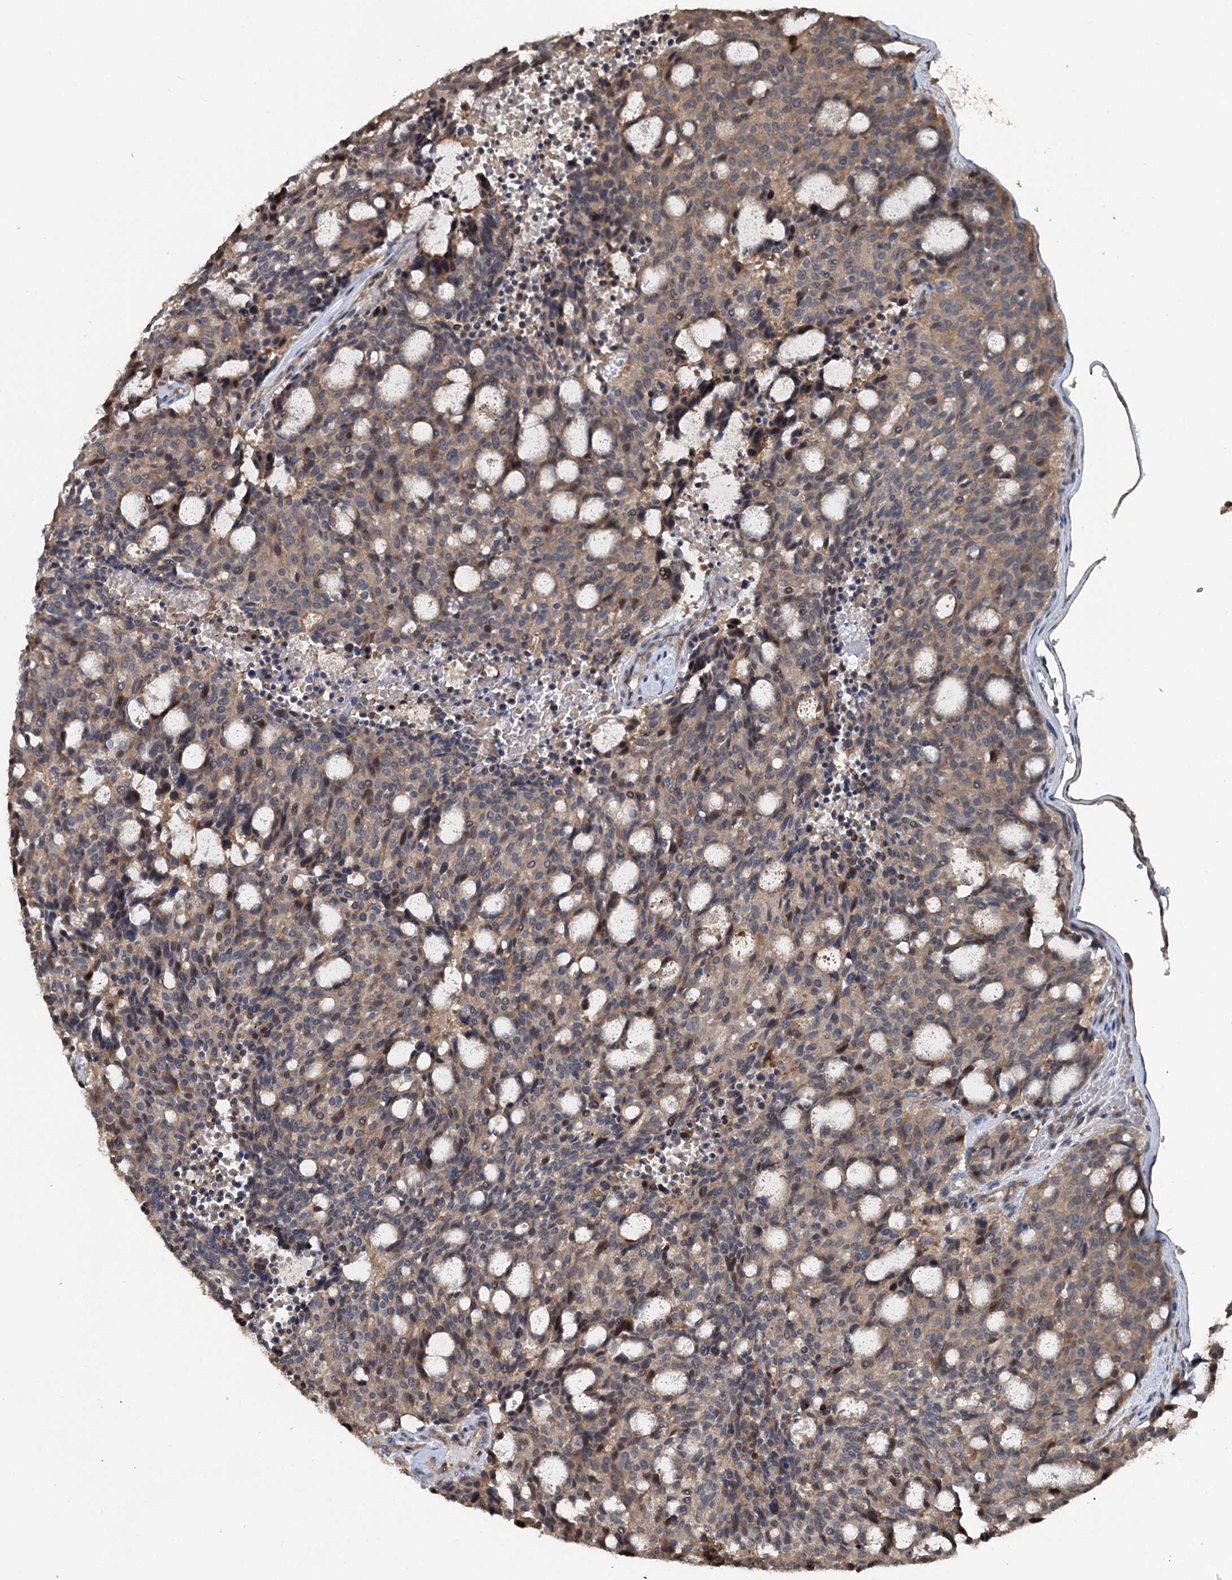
{"staining": {"intensity": "weak", "quantity": "25%-75%", "location": "cytoplasmic/membranous"}, "tissue": "carcinoid", "cell_type": "Tumor cells", "image_type": "cancer", "snomed": [{"axis": "morphology", "description": "Carcinoid, malignant, NOS"}, {"axis": "topography", "description": "Pancreas"}], "caption": "Carcinoid (malignant) stained with a brown dye displays weak cytoplasmic/membranous positive staining in about 25%-75% of tumor cells.", "gene": "TEDC1", "patient": {"sex": "female", "age": 54}}